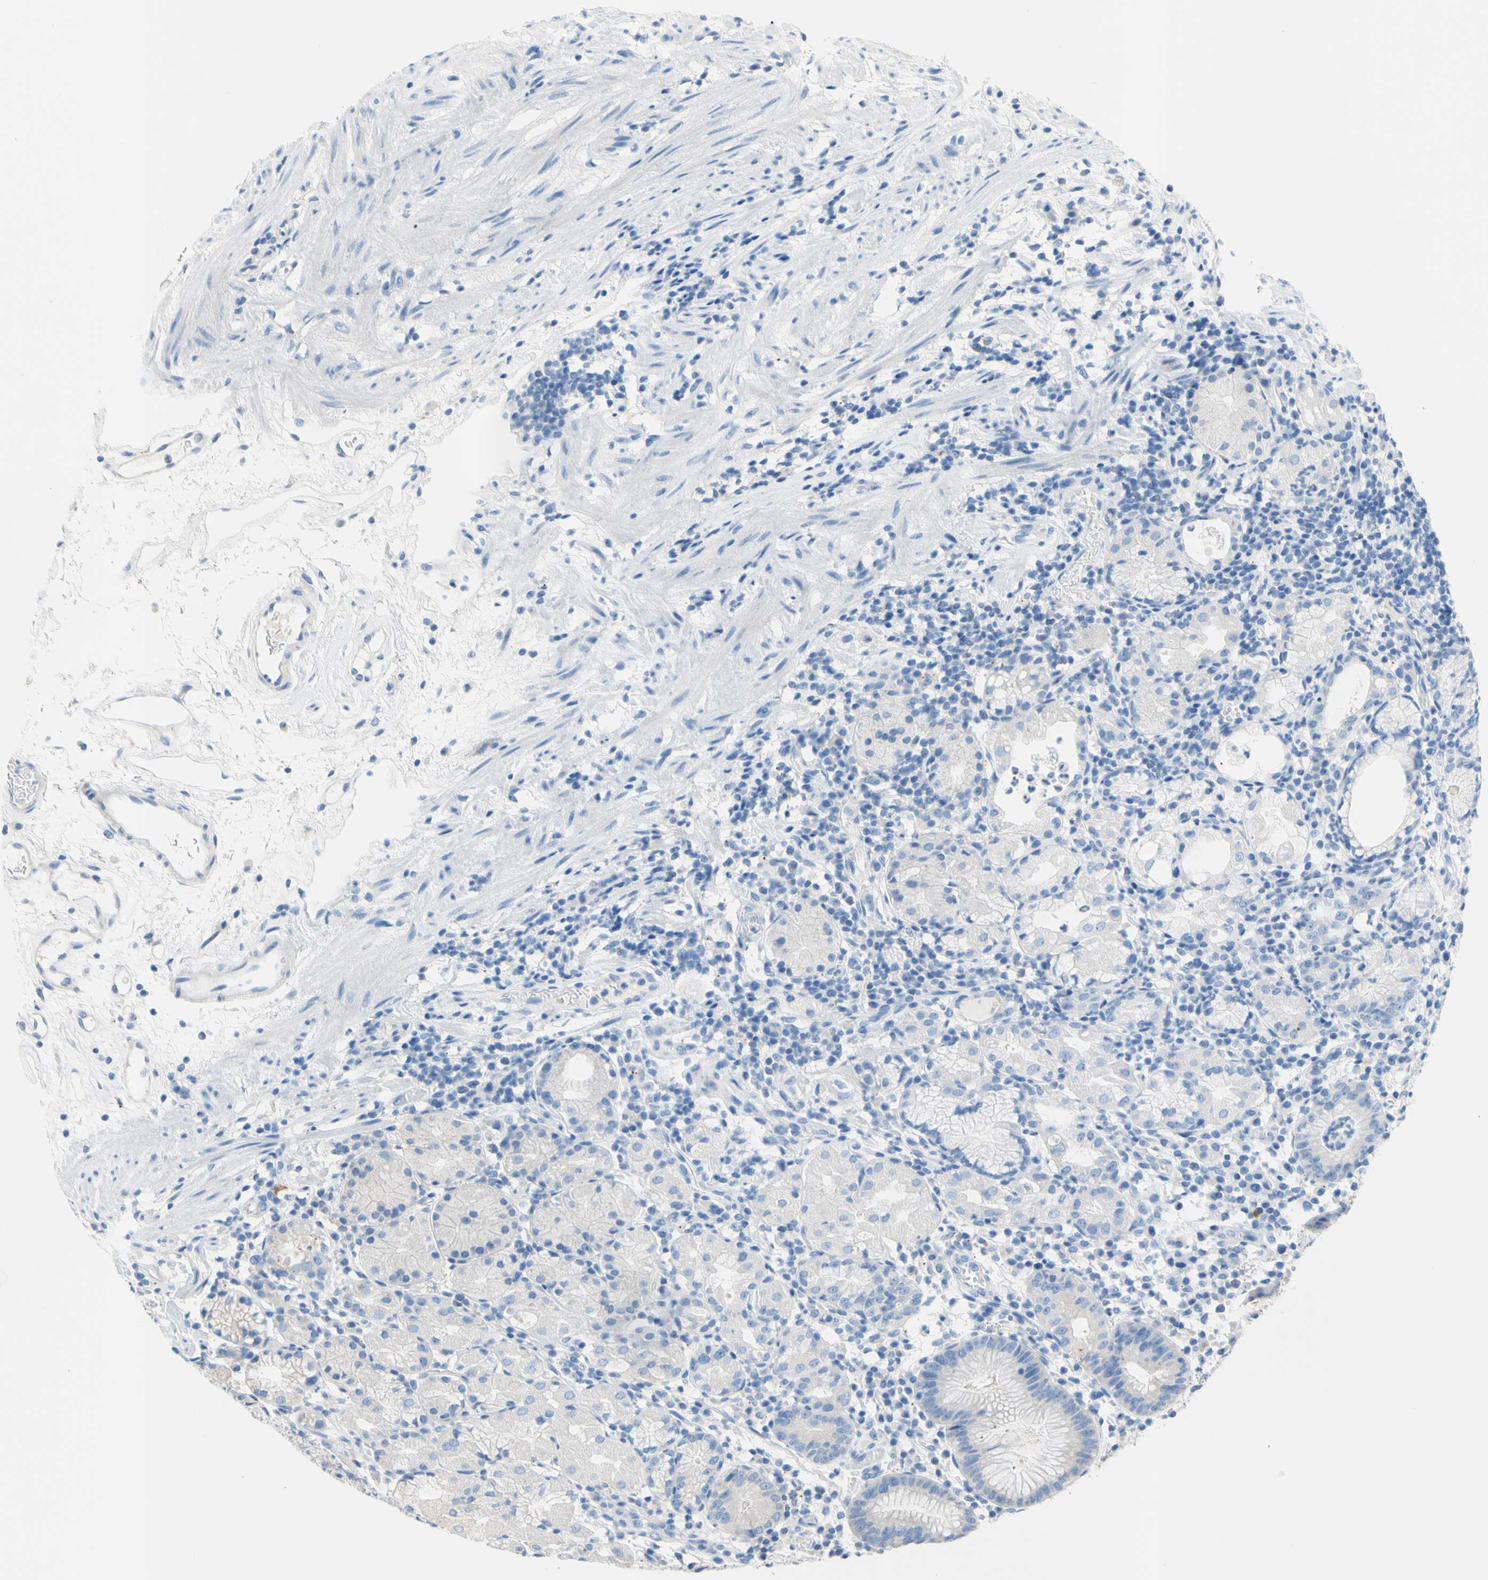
{"staining": {"intensity": "negative", "quantity": "none", "location": "none"}, "tissue": "stomach", "cell_type": "Glandular cells", "image_type": "normal", "snomed": [{"axis": "morphology", "description": "Normal tissue, NOS"}, {"axis": "topography", "description": "Stomach"}, {"axis": "topography", "description": "Stomach, lower"}], "caption": "Immunohistochemical staining of normal stomach shows no significant staining in glandular cells.", "gene": "TMEM59L", "patient": {"sex": "female", "age": 75}}